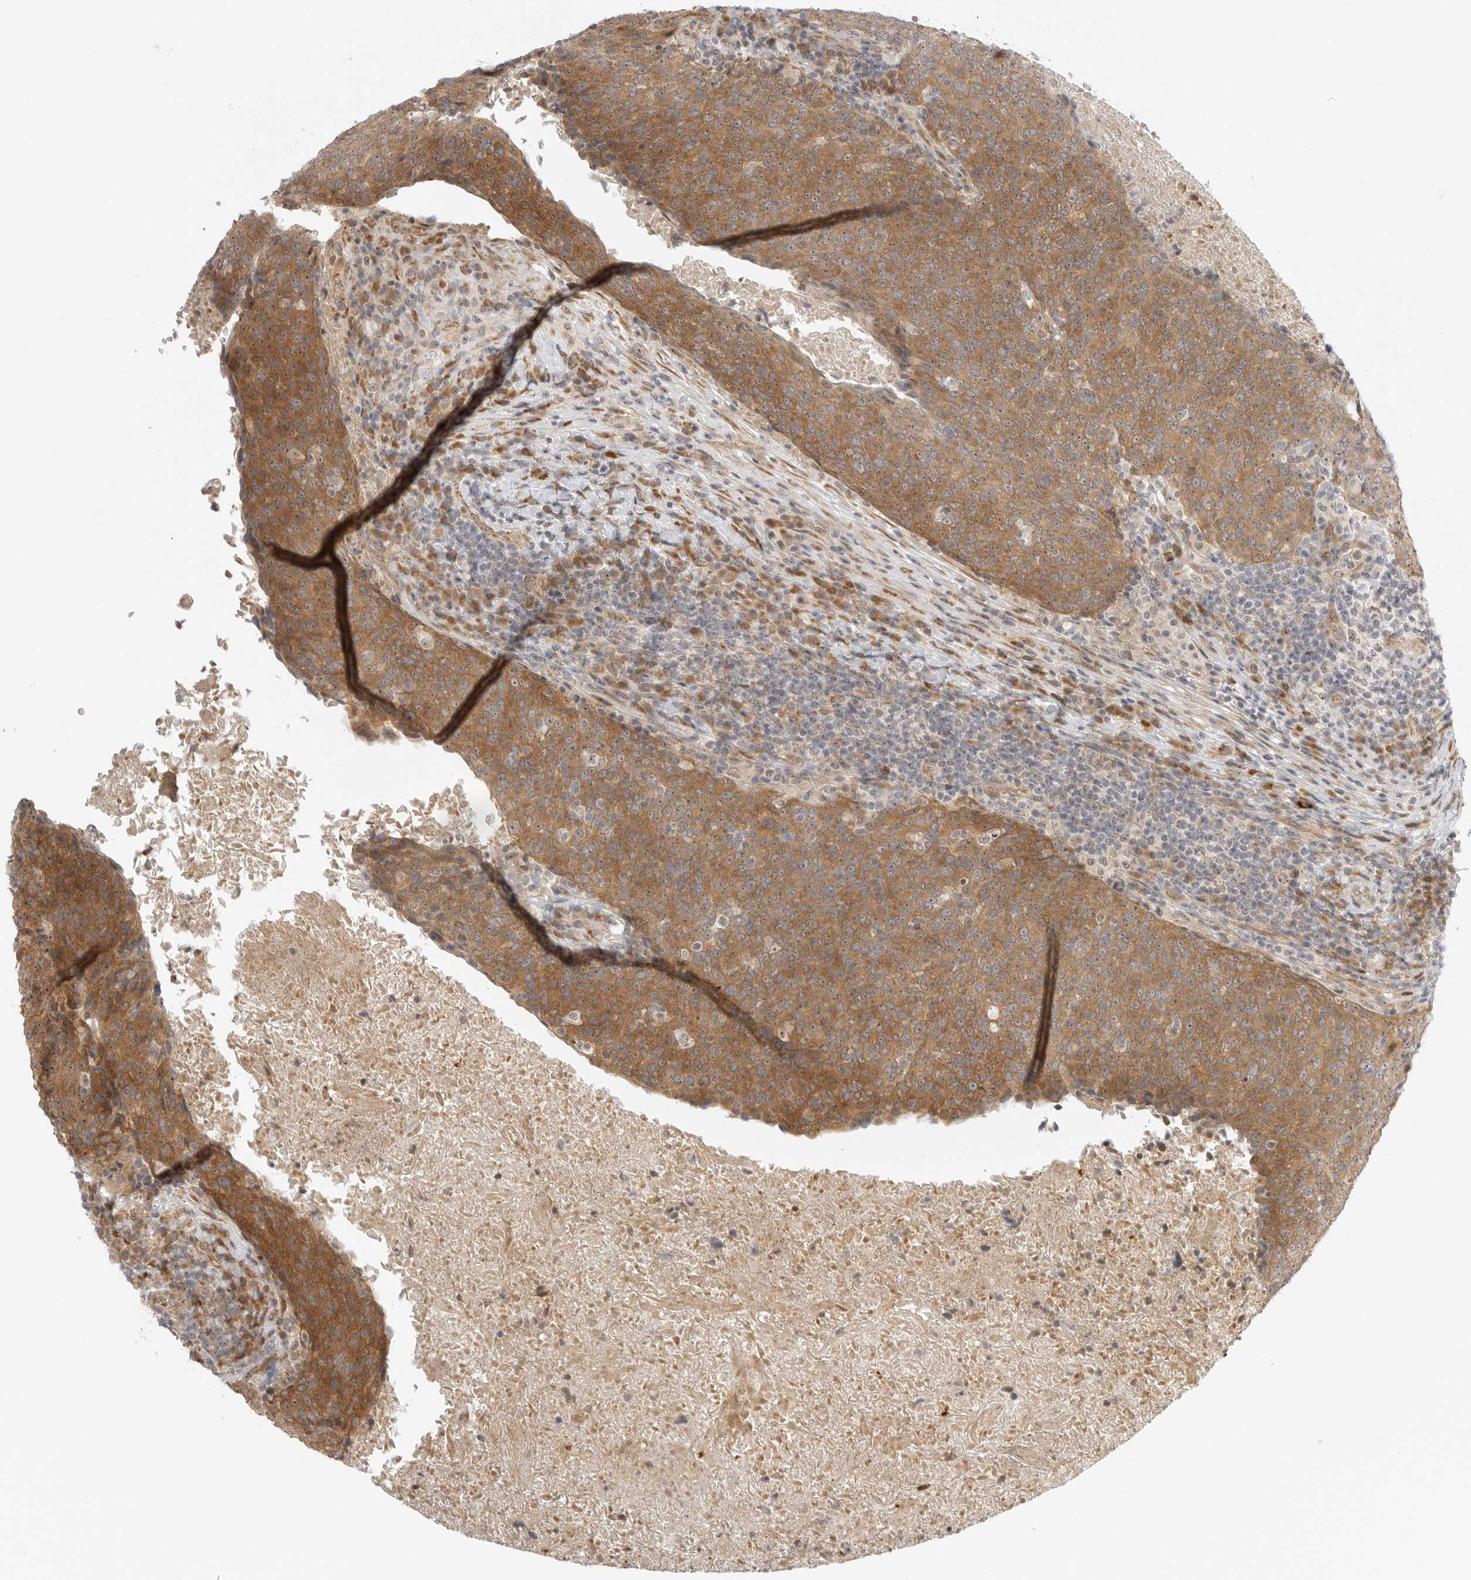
{"staining": {"intensity": "moderate", "quantity": ">75%", "location": "cytoplasmic/membranous,nuclear"}, "tissue": "head and neck cancer", "cell_type": "Tumor cells", "image_type": "cancer", "snomed": [{"axis": "morphology", "description": "Squamous cell carcinoma, NOS"}, {"axis": "morphology", "description": "Squamous cell carcinoma, metastatic, NOS"}, {"axis": "topography", "description": "Lymph node"}, {"axis": "topography", "description": "Head-Neck"}], "caption": "DAB (3,3'-diaminobenzidine) immunohistochemical staining of head and neck cancer displays moderate cytoplasmic/membranous and nuclear protein expression in approximately >75% of tumor cells.", "gene": "DSCC1", "patient": {"sex": "male", "age": 62}}